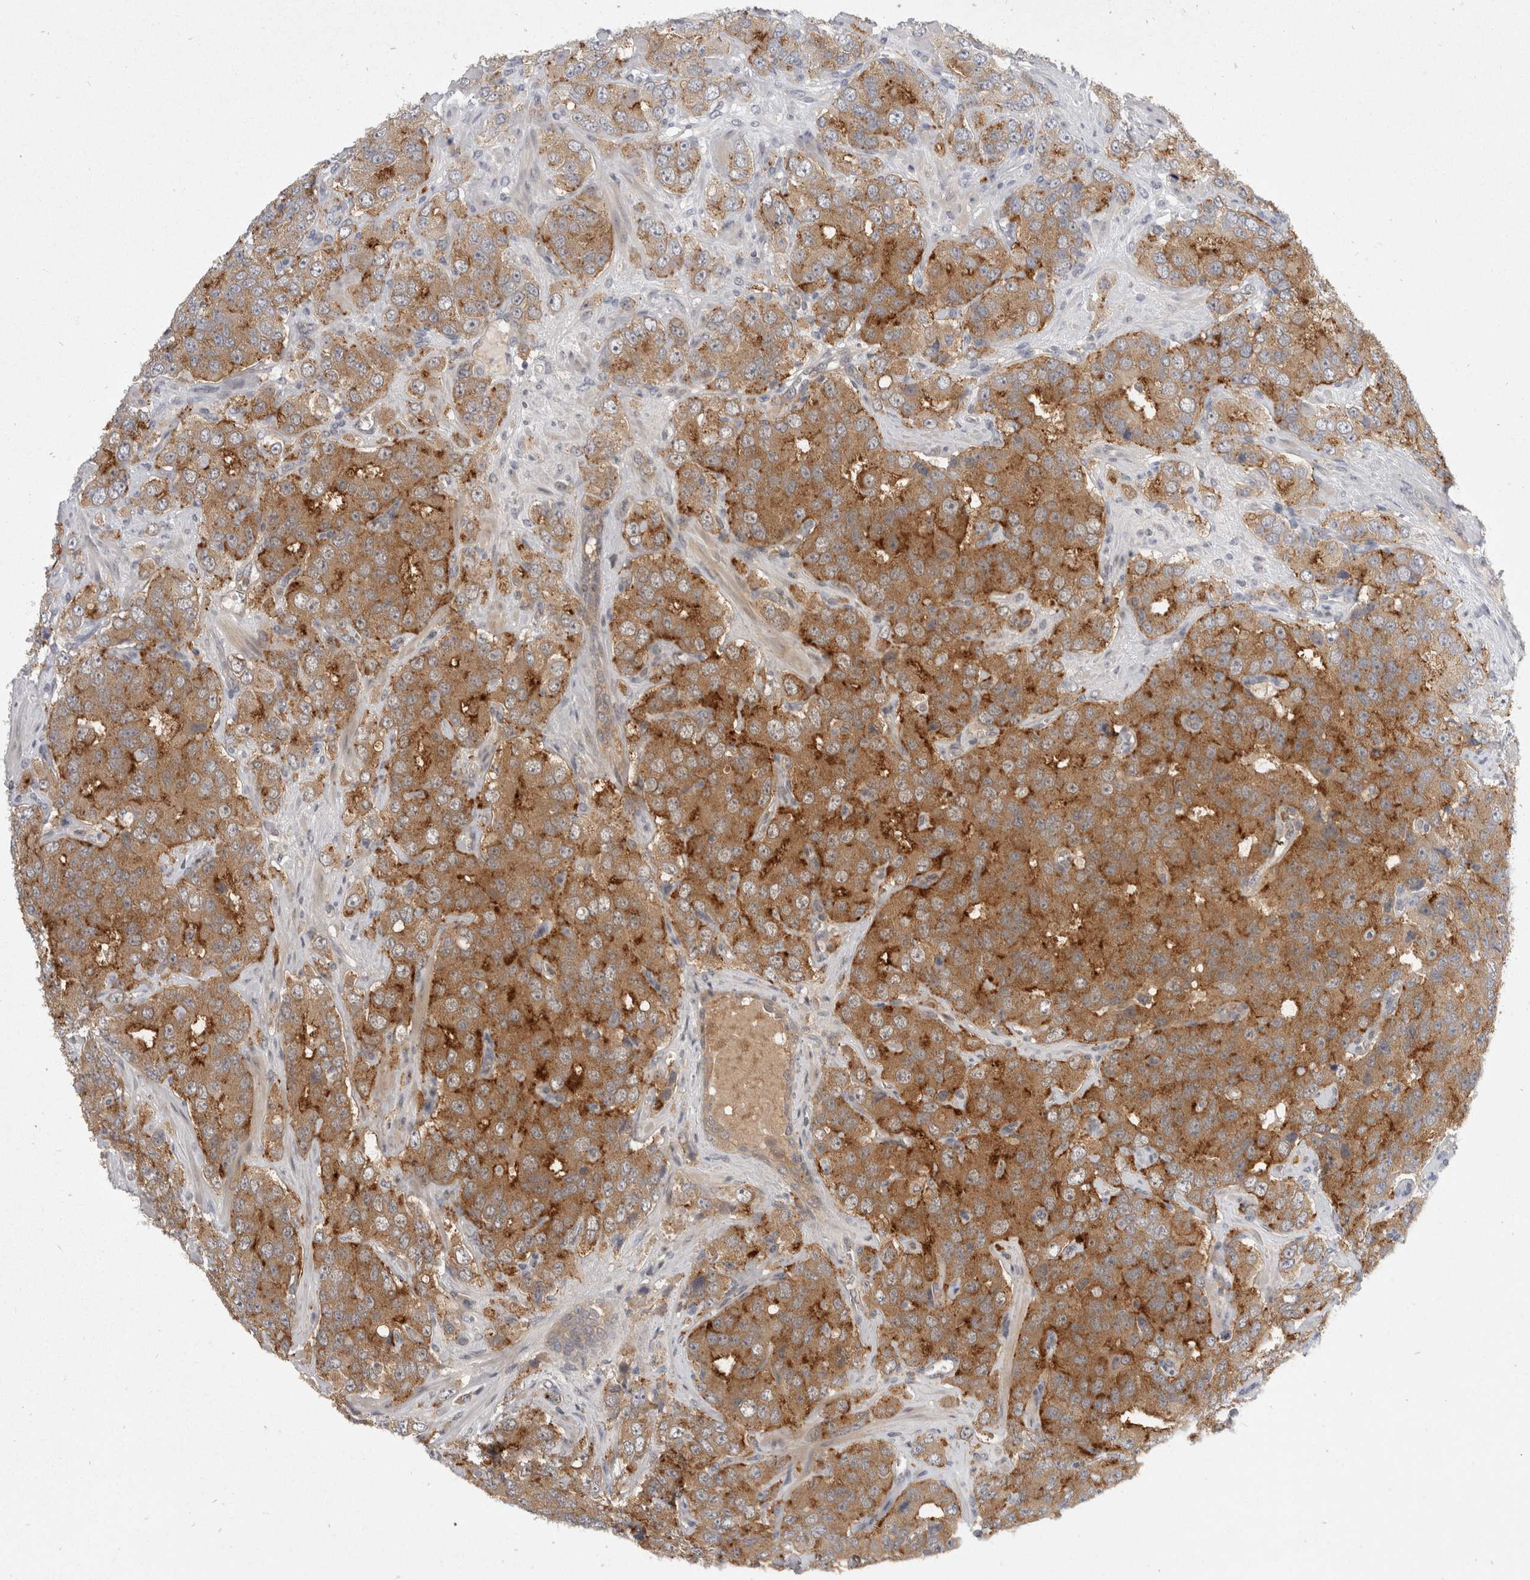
{"staining": {"intensity": "moderate", "quantity": ">75%", "location": "cytoplasmic/membranous"}, "tissue": "prostate cancer", "cell_type": "Tumor cells", "image_type": "cancer", "snomed": [{"axis": "morphology", "description": "Adenocarcinoma, High grade"}, {"axis": "topography", "description": "Prostate"}], "caption": "IHC of human prostate high-grade adenocarcinoma demonstrates medium levels of moderate cytoplasmic/membranous expression in about >75% of tumor cells.", "gene": "TOM1L2", "patient": {"sex": "male", "age": 58}}